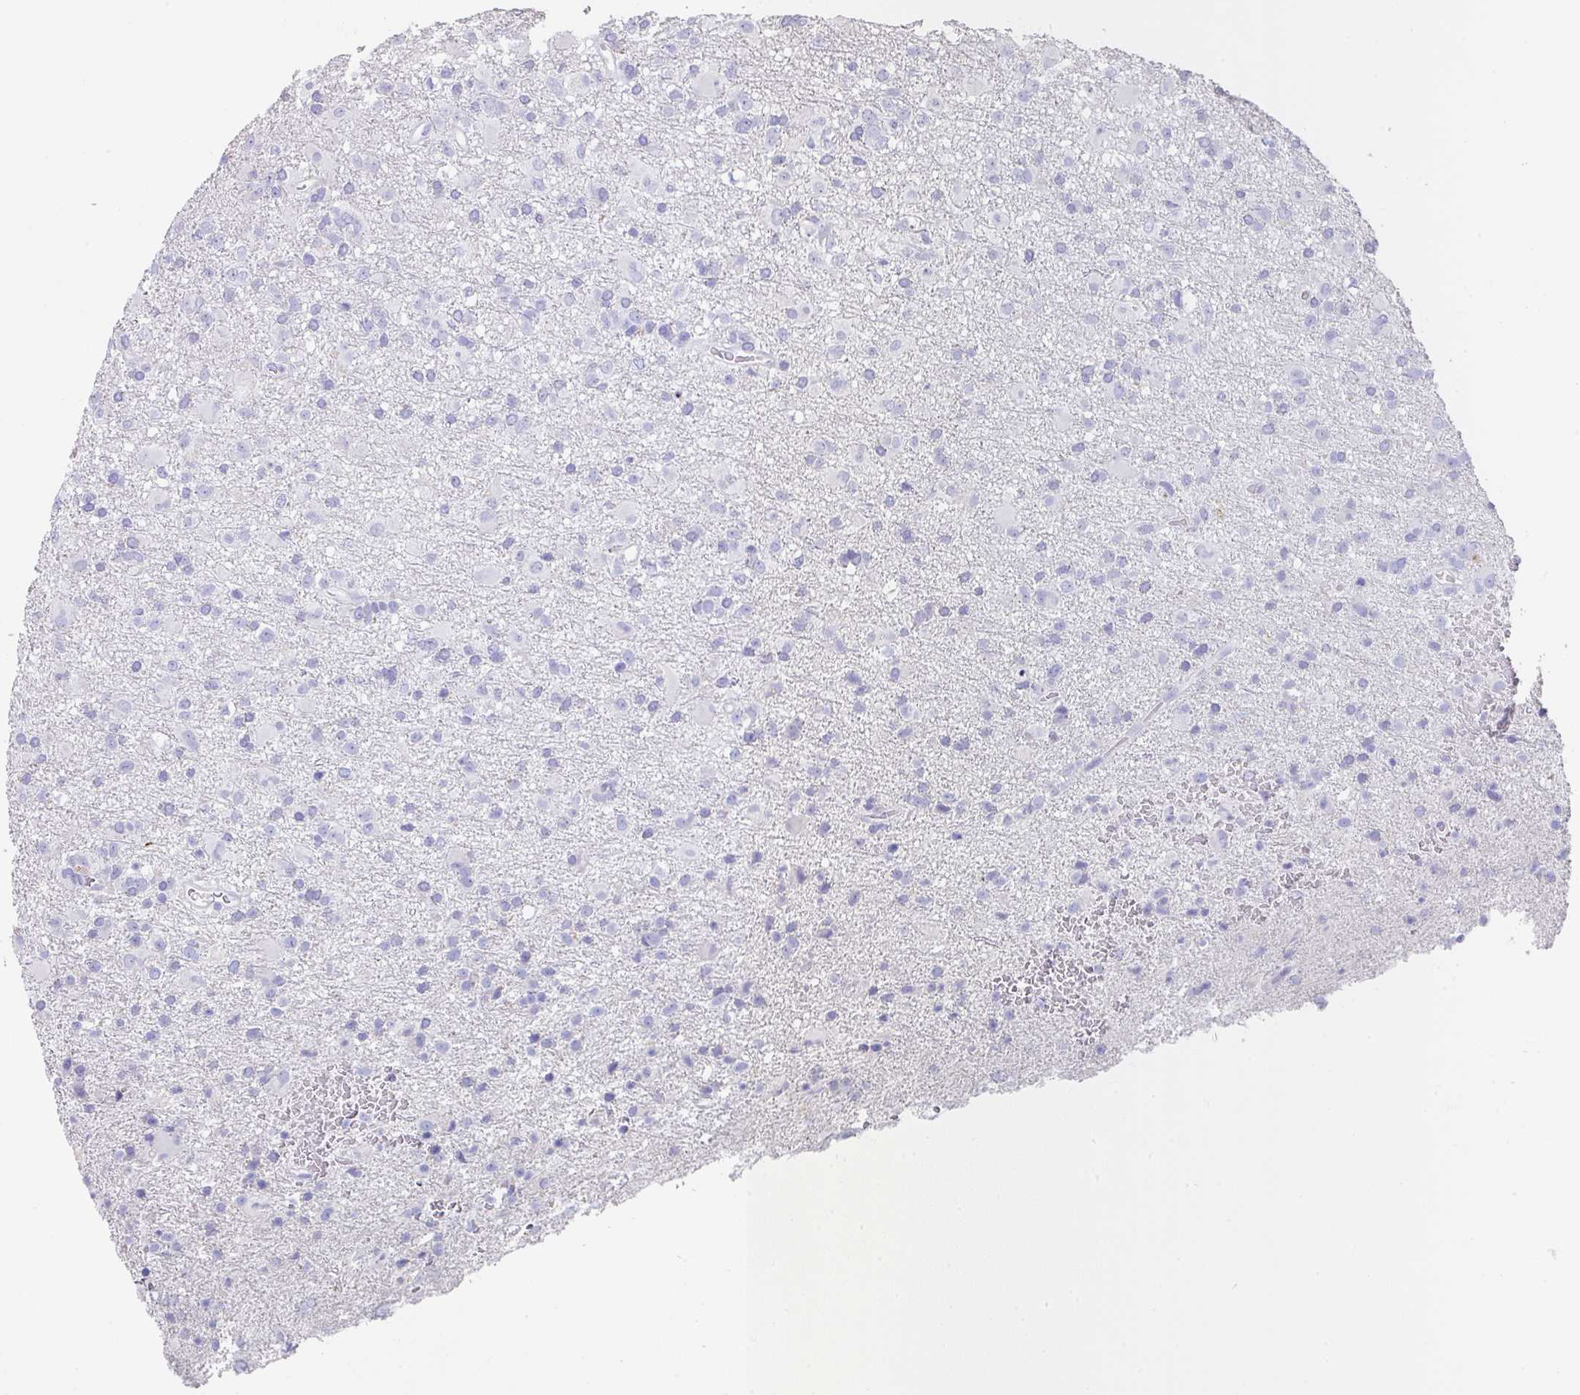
{"staining": {"intensity": "negative", "quantity": "none", "location": "none"}, "tissue": "glioma", "cell_type": "Tumor cells", "image_type": "cancer", "snomed": [{"axis": "morphology", "description": "Glioma, malignant, Low grade"}, {"axis": "topography", "description": "Brain"}], "caption": "An IHC histopathology image of low-grade glioma (malignant) is shown. There is no staining in tumor cells of low-grade glioma (malignant). (Immunohistochemistry, brightfield microscopy, high magnification).", "gene": "CPVL", "patient": {"sex": "male", "age": 65}}